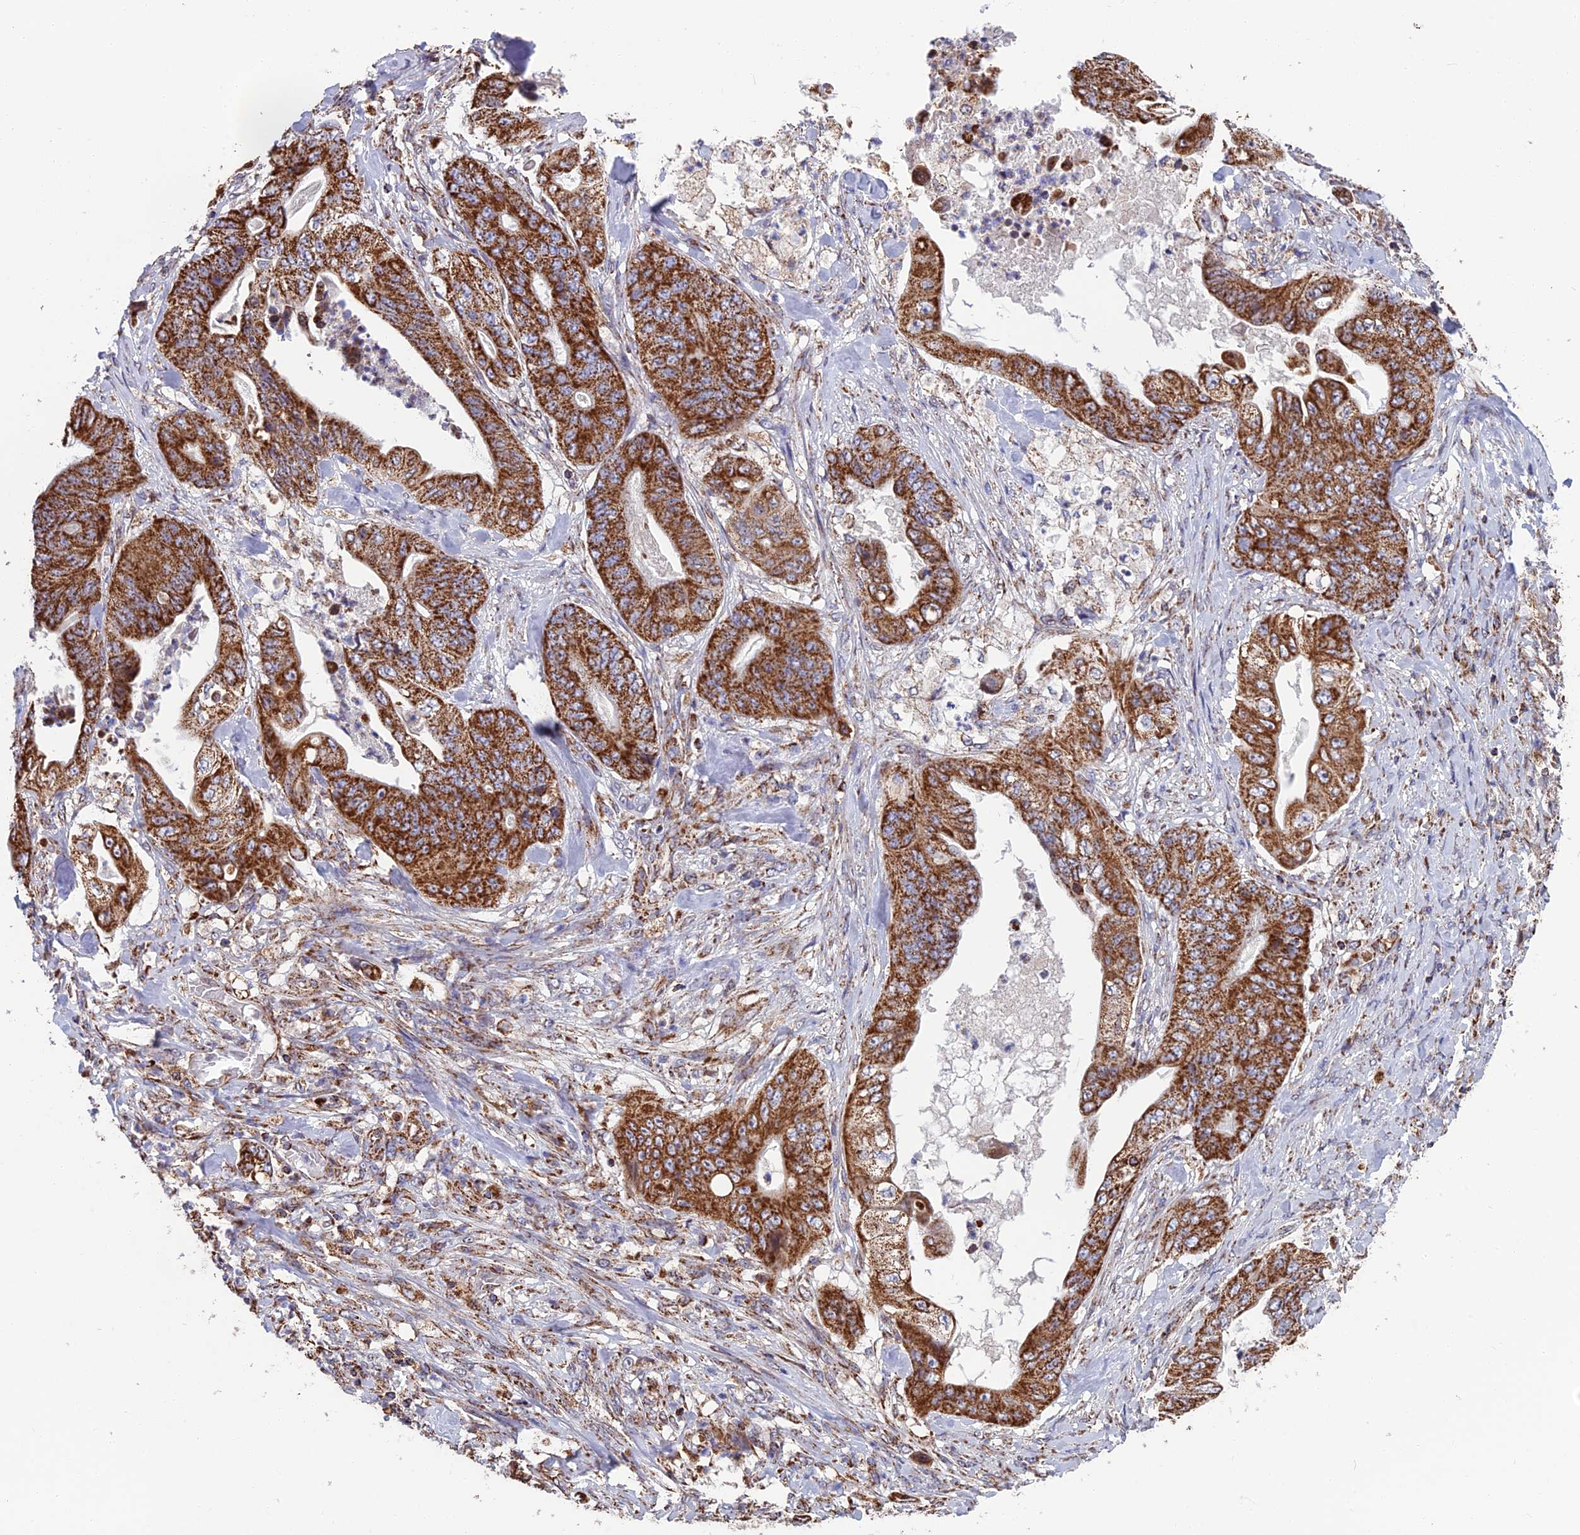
{"staining": {"intensity": "strong", "quantity": ">75%", "location": "cytoplasmic/membranous"}, "tissue": "stomach cancer", "cell_type": "Tumor cells", "image_type": "cancer", "snomed": [{"axis": "morphology", "description": "Adenocarcinoma, NOS"}, {"axis": "topography", "description": "Stomach"}], "caption": "DAB immunohistochemical staining of stomach cancer exhibits strong cytoplasmic/membranous protein positivity in approximately >75% of tumor cells. (DAB (3,3'-diaminobenzidine) = brown stain, brightfield microscopy at high magnification).", "gene": "CS", "patient": {"sex": "female", "age": 73}}